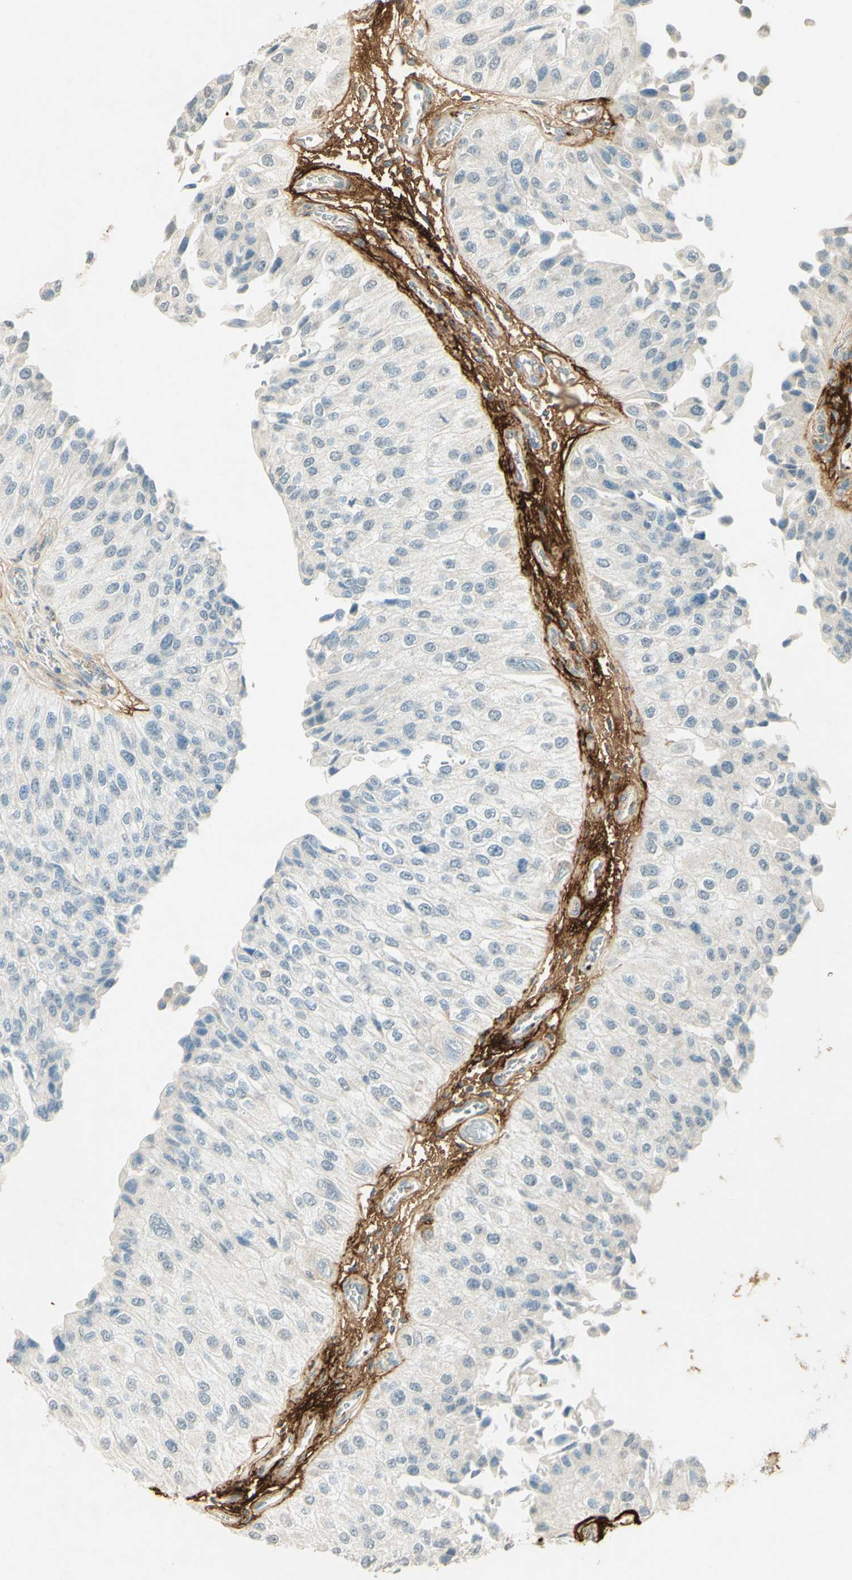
{"staining": {"intensity": "negative", "quantity": "none", "location": "none"}, "tissue": "urothelial cancer", "cell_type": "Tumor cells", "image_type": "cancer", "snomed": [{"axis": "morphology", "description": "Urothelial carcinoma, High grade"}, {"axis": "topography", "description": "Kidney"}, {"axis": "topography", "description": "Urinary bladder"}], "caption": "Immunohistochemical staining of human urothelial cancer shows no significant positivity in tumor cells.", "gene": "TNN", "patient": {"sex": "male", "age": 77}}